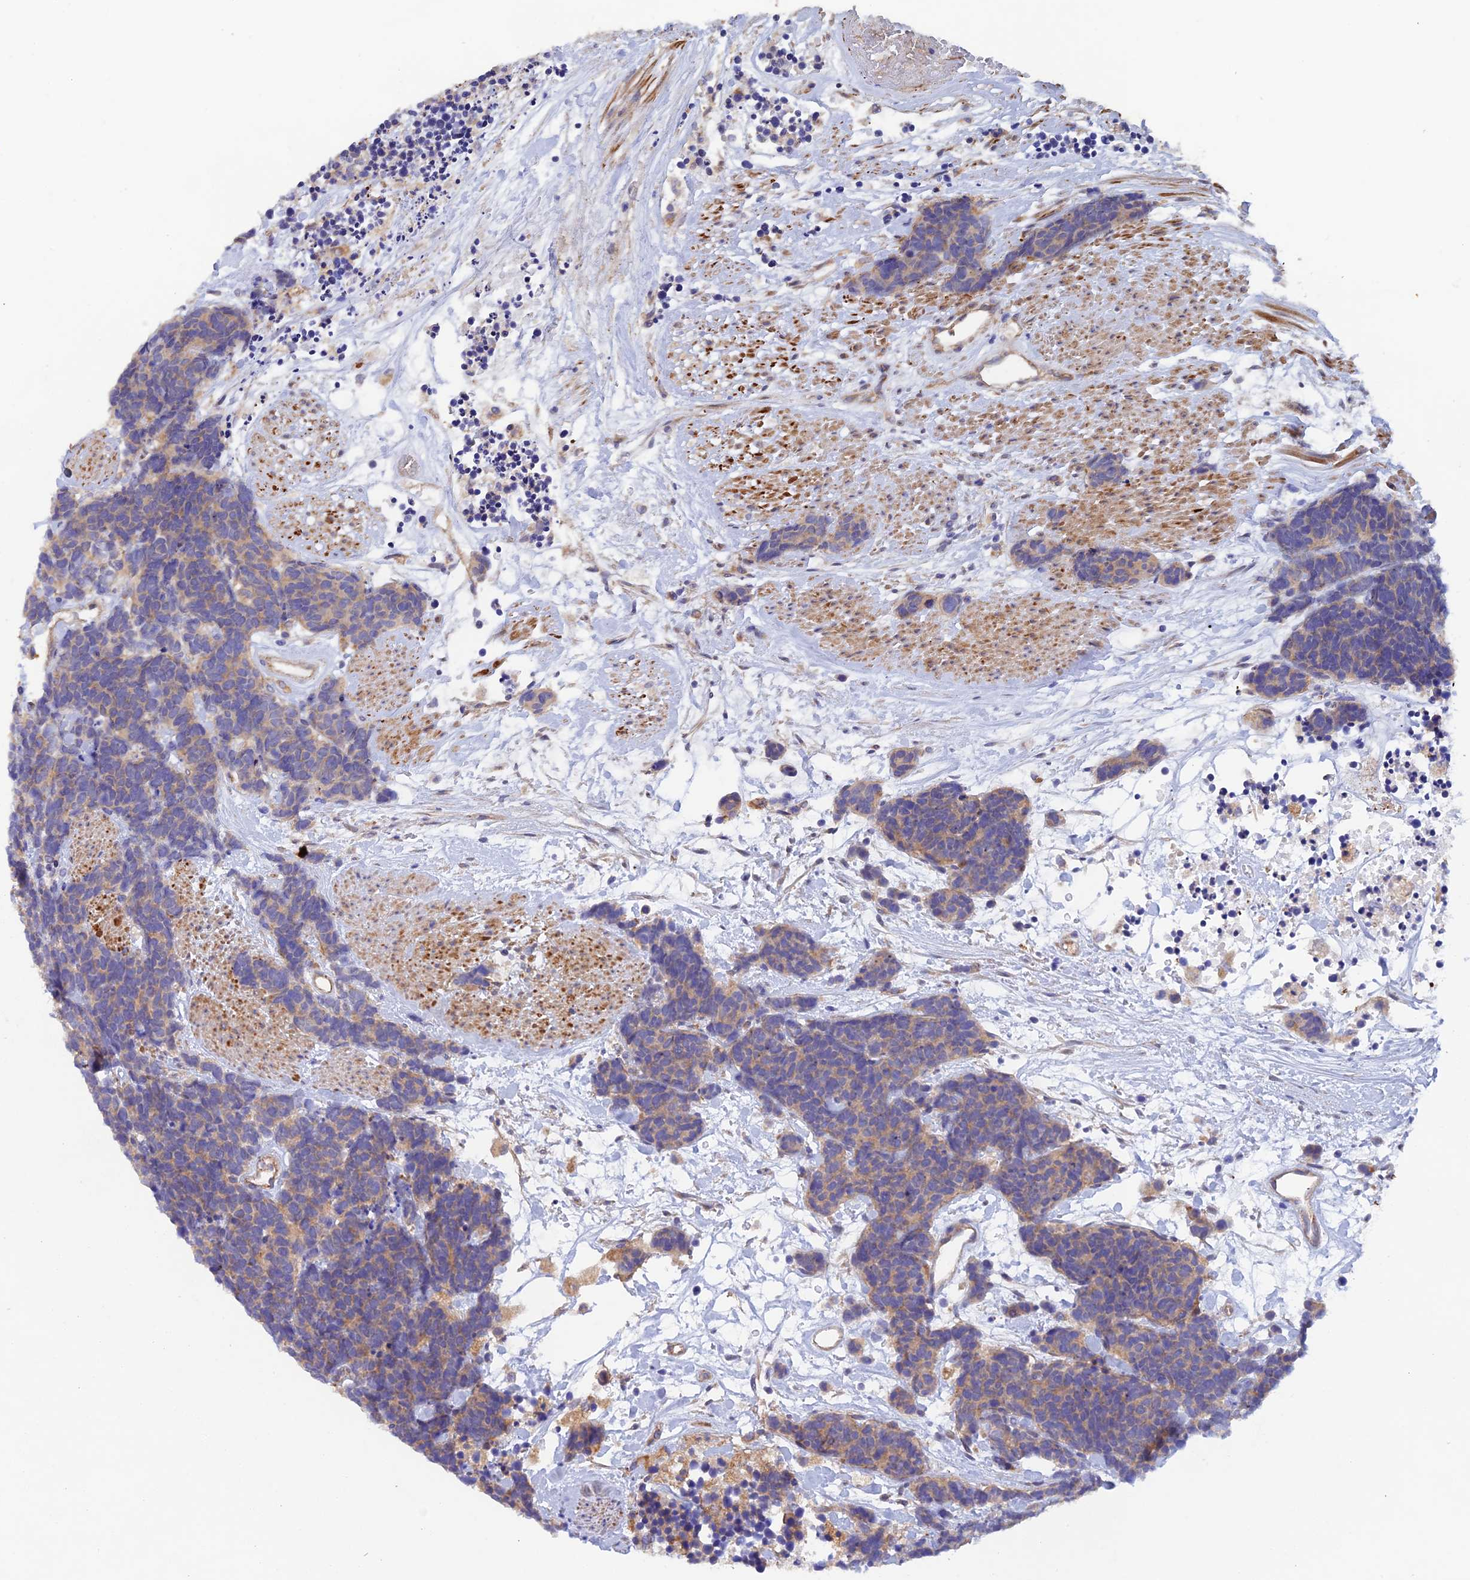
{"staining": {"intensity": "weak", "quantity": ">75%", "location": "cytoplasmic/membranous"}, "tissue": "carcinoid", "cell_type": "Tumor cells", "image_type": "cancer", "snomed": [{"axis": "morphology", "description": "Carcinoma, NOS"}, {"axis": "morphology", "description": "Carcinoid, malignant, NOS"}, {"axis": "topography", "description": "Urinary bladder"}], "caption": "Carcinoma stained for a protein reveals weak cytoplasmic/membranous positivity in tumor cells. Immunohistochemistry (ihc) stains the protein in brown and the nuclei are stained blue.", "gene": "FZR1", "patient": {"sex": "male", "age": 57}}